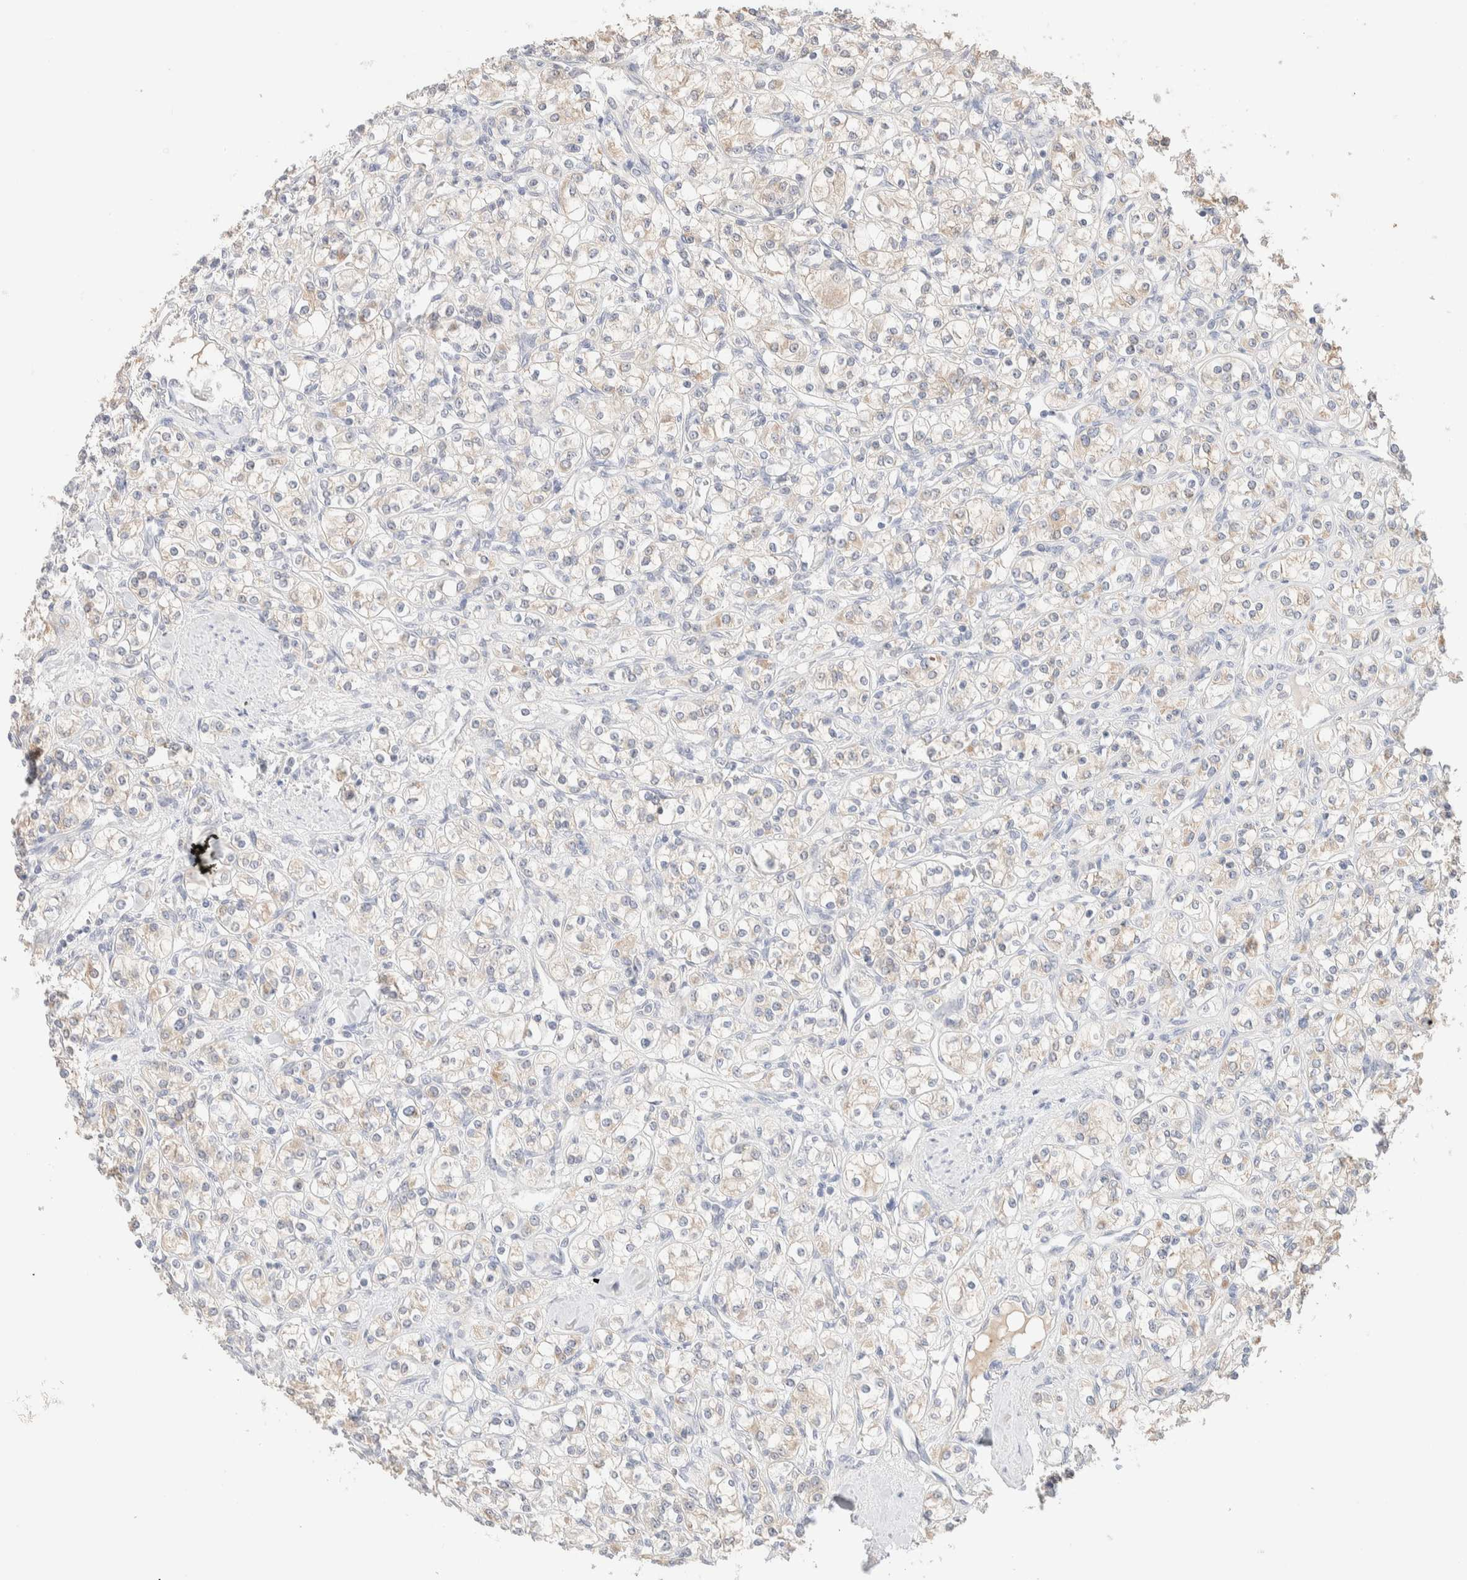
{"staining": {"intensity": "weak", "quantity": "<25%", "location": "cytoplasmic/membranous"}, "tissue": "renal cancer", "cell_type": "Tumor cells", "image_type": "cancer", "snomed": [{"axis": "morphology", "description": "Adenocarcinoma, NOS"}, {"axis": "topography", "description": "Kidney"}], "caption": "Immunohistochemical staining of human renal cancer (adenocarcinoma) exhibits no significant expression in tumor cells.", "gene": "RIDA", "patient": {"sex": "male", "age": 77}}